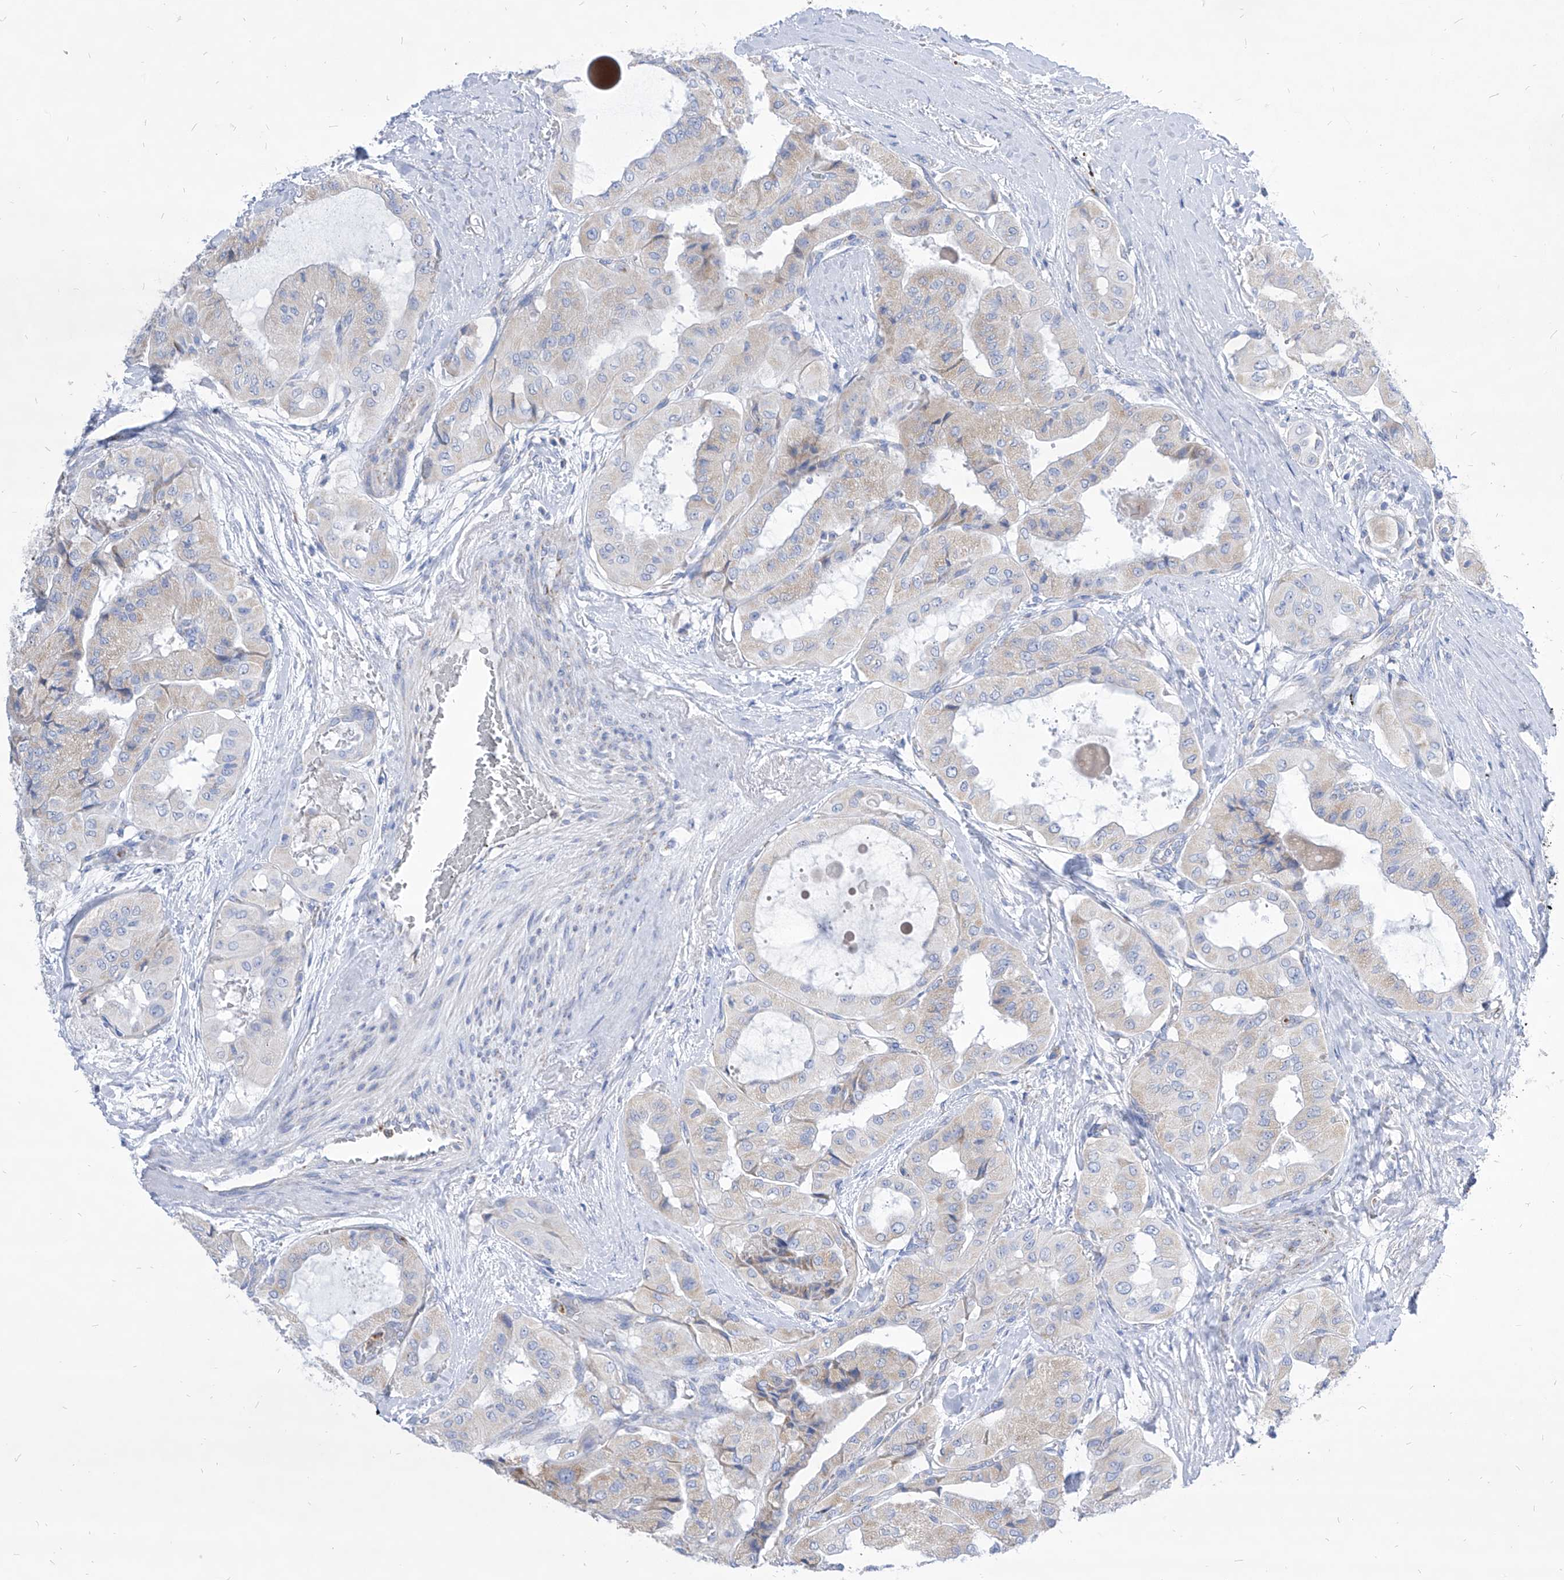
{"staining": {"intensity": "weak", "quantity": "<25%", "location": "cytoplasmic/membranous"}, "tissue": "thyroid cancer", "cell_type": "Tumor cells", "image_type": "cancer", "snomed": [{"axis": "morphology", "description": "Papillary adenocarcinoma, NOS"}, {"axis": "topography", "description": "Thyroid gland"}], "caption": "IHC of human papillary adenocarcinoma (thyroid) exhibits no expression in tumor cells.", "gene": "COQ3", "patient": {"sex": "female", "age": 59}}